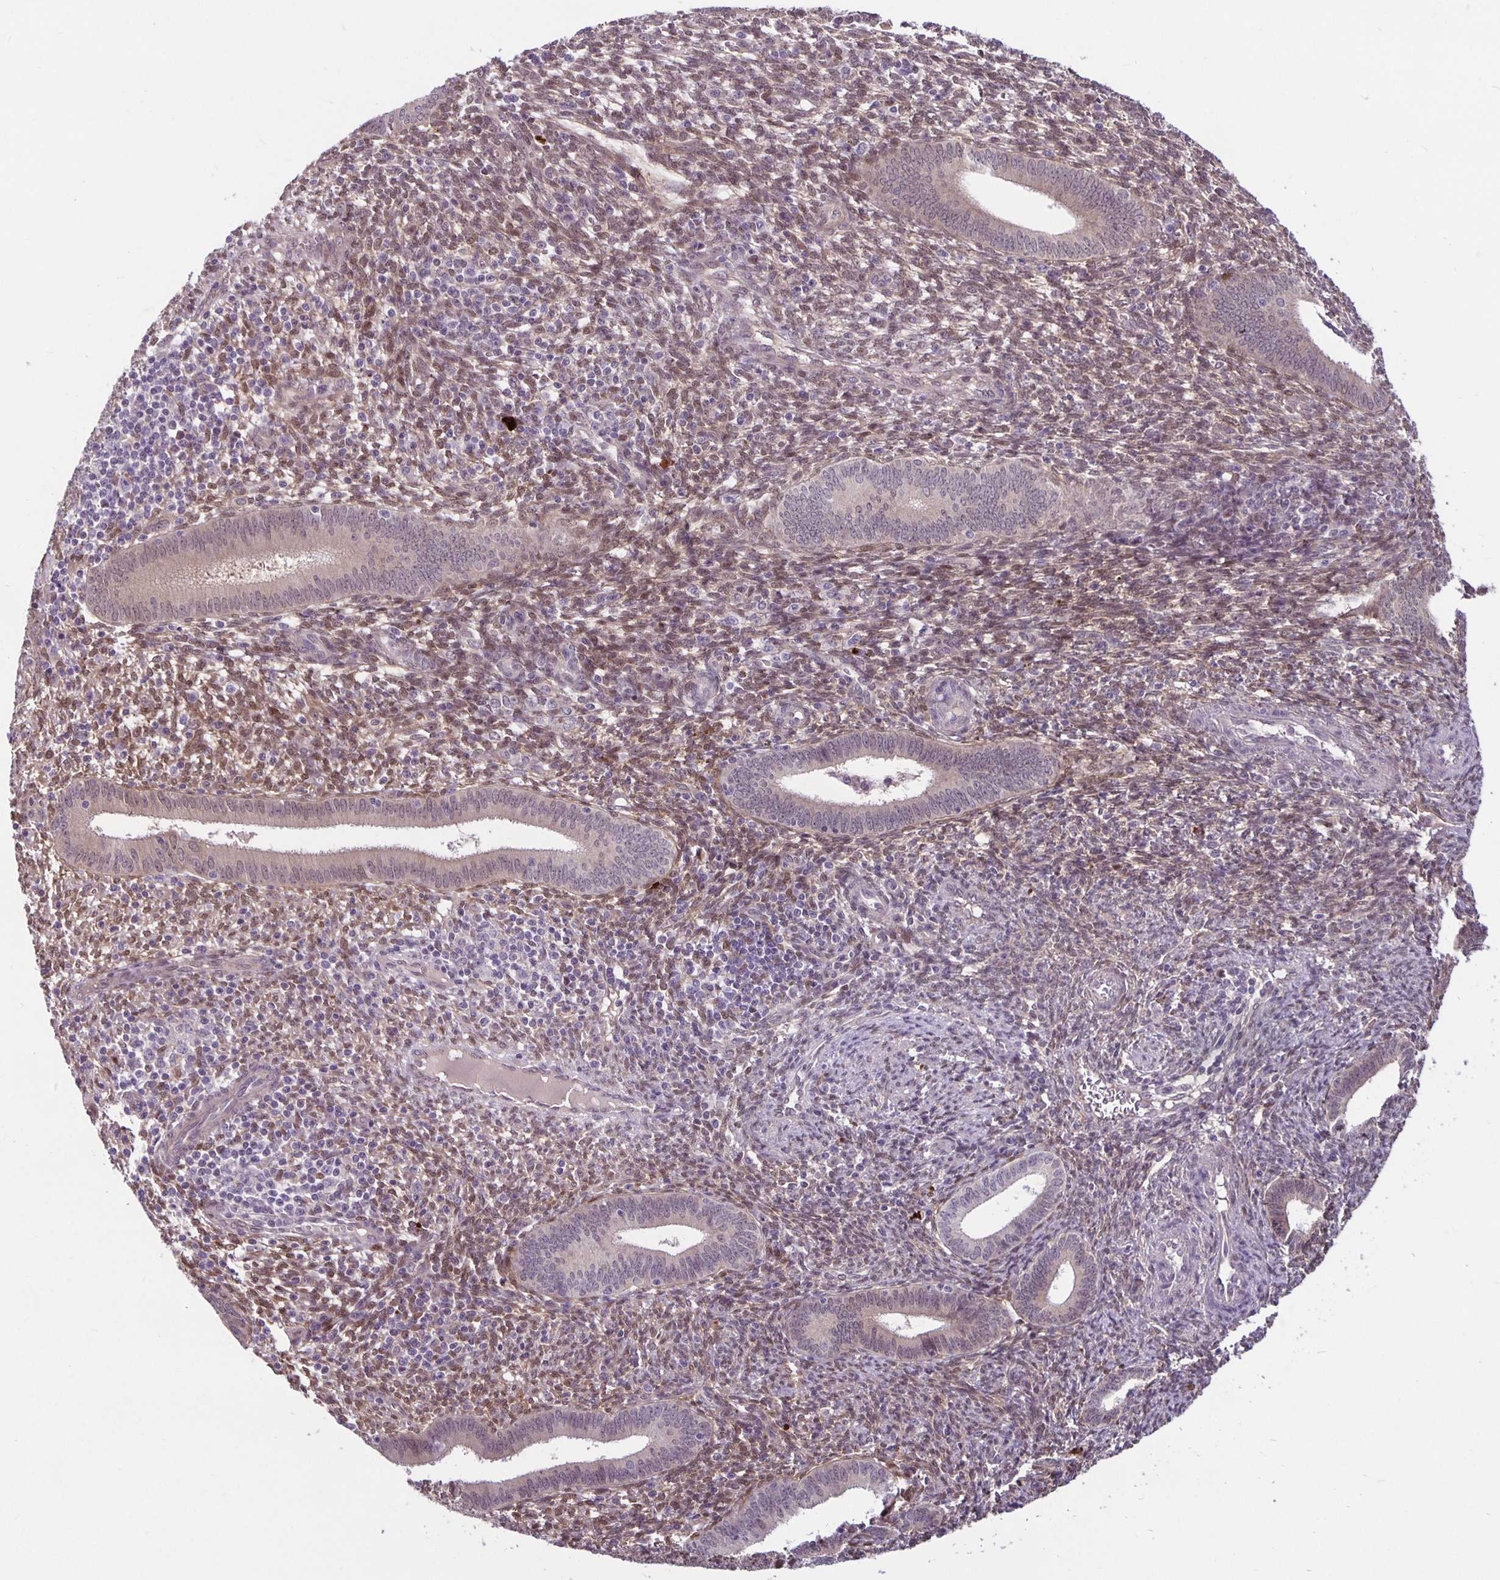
{"staining": {"intensity": "weak", "quantity": "25%-75%", "location": "cytoplasmic/membranous"}, "tissue": "endometrium", "cell_type": "Cells in endometrial stroma", "image_type": "normal", "snomed": [{"axis": "morphology", "description": "Normal tissue, NOS"}, {"axis": "topography", "description": "Endometrium"}], "caption": "Immunohistochemical staining of normal human endometrium exhibits 25%-75% levels of weak cytoplasmic/membranous protein positivity in about 25%-75% of cells in endometrial stroma. Immunohistochemistry (ihc) stains the protein in brown and the nuclei are stained blue.", "gene": "TAX1BP3", "patient": {"sex": "female", "age": 41}}